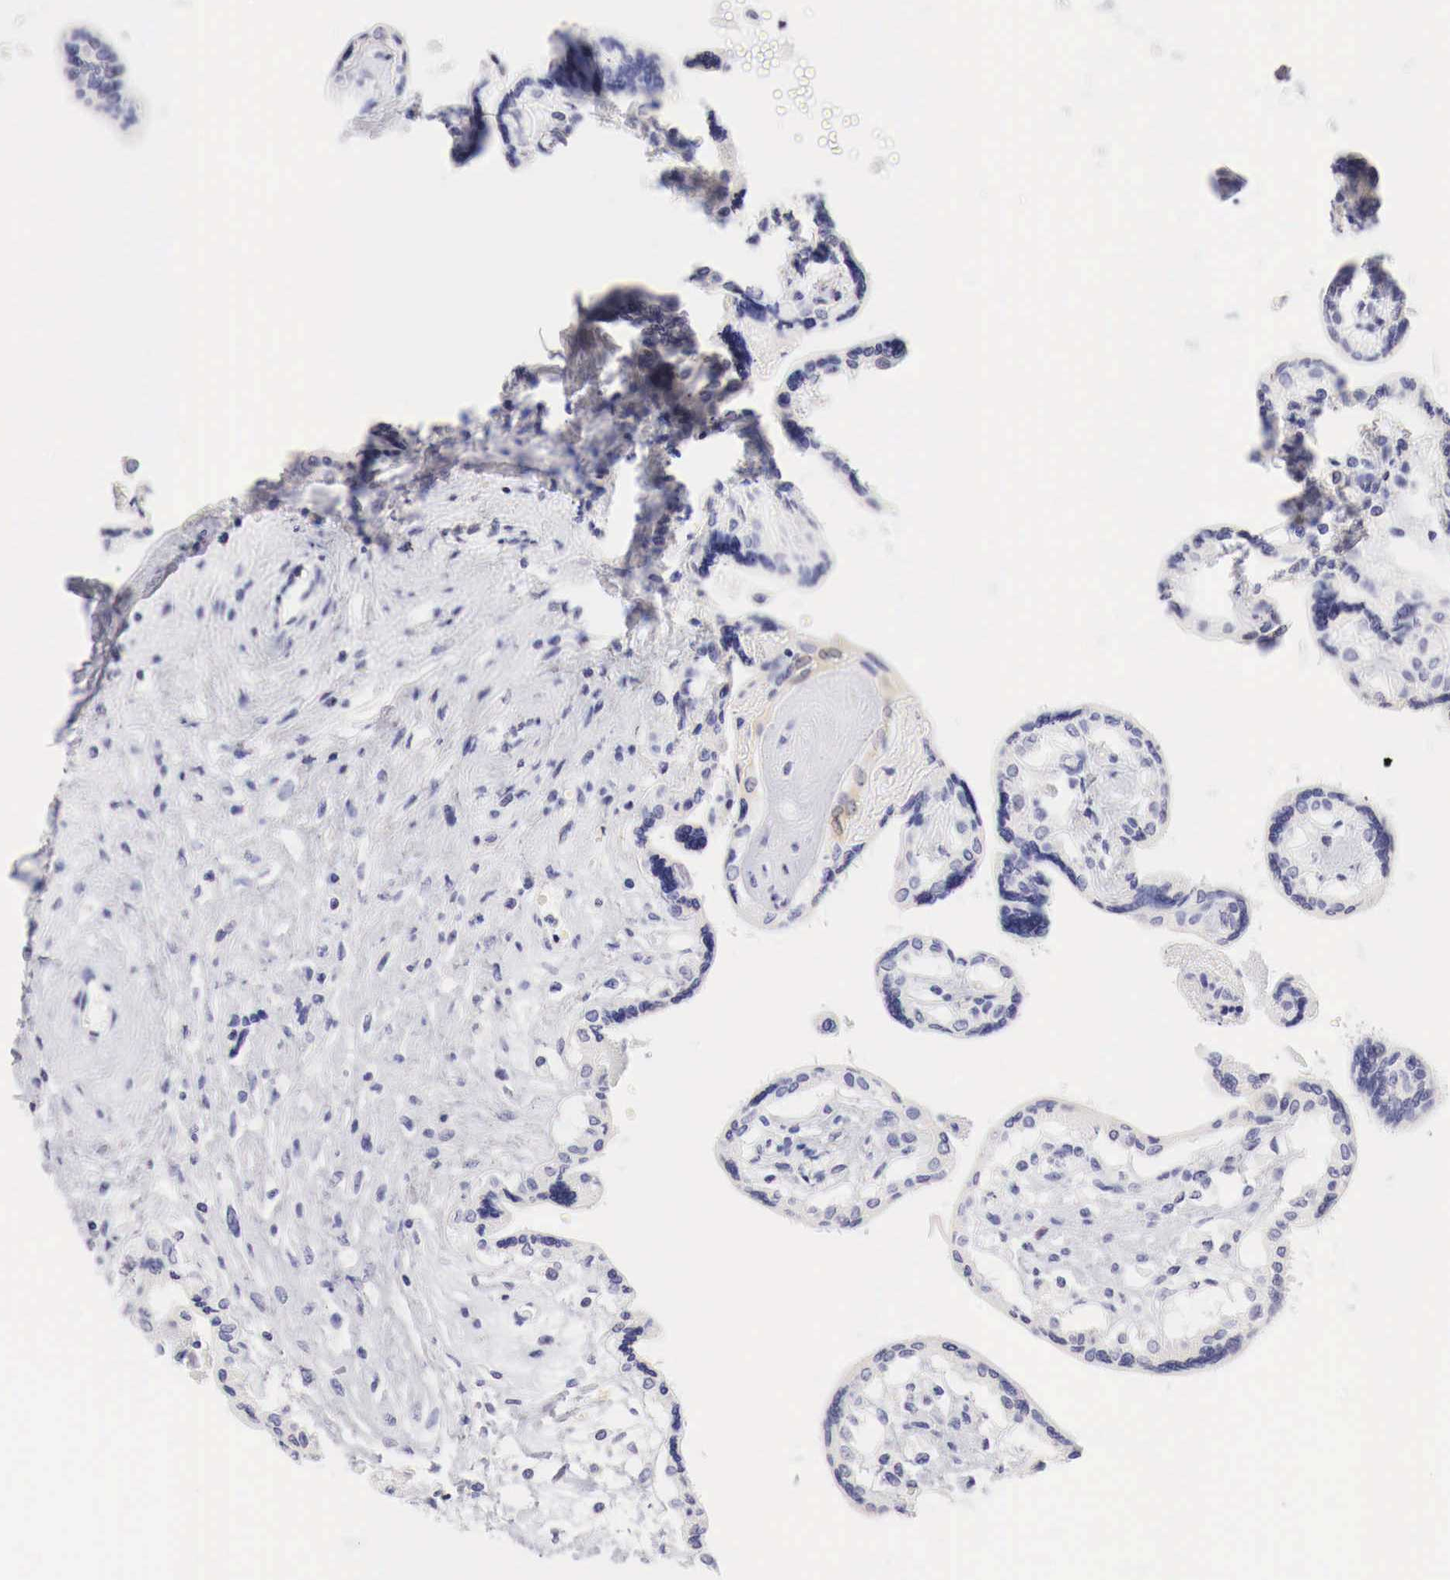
{"staining": {"intensity": "negative", "quantity": "none", "location": "none"}, "tissue": "placenta", "cell_type": "Decidual cells", "image_type": "normal", "snomed": [{"axis": "morphology", "description": "Normal tissue, NOS"}, {"axis": "topography", "description": "Placenta"}], "caption": "Immunohistochemistry (IHC) micrograph of normal human placenta stained for a protein (brown), which shows no expression in decidual cells.", "gene": "CDKN2A", "patient": {"sex": "female", "age": 31}}